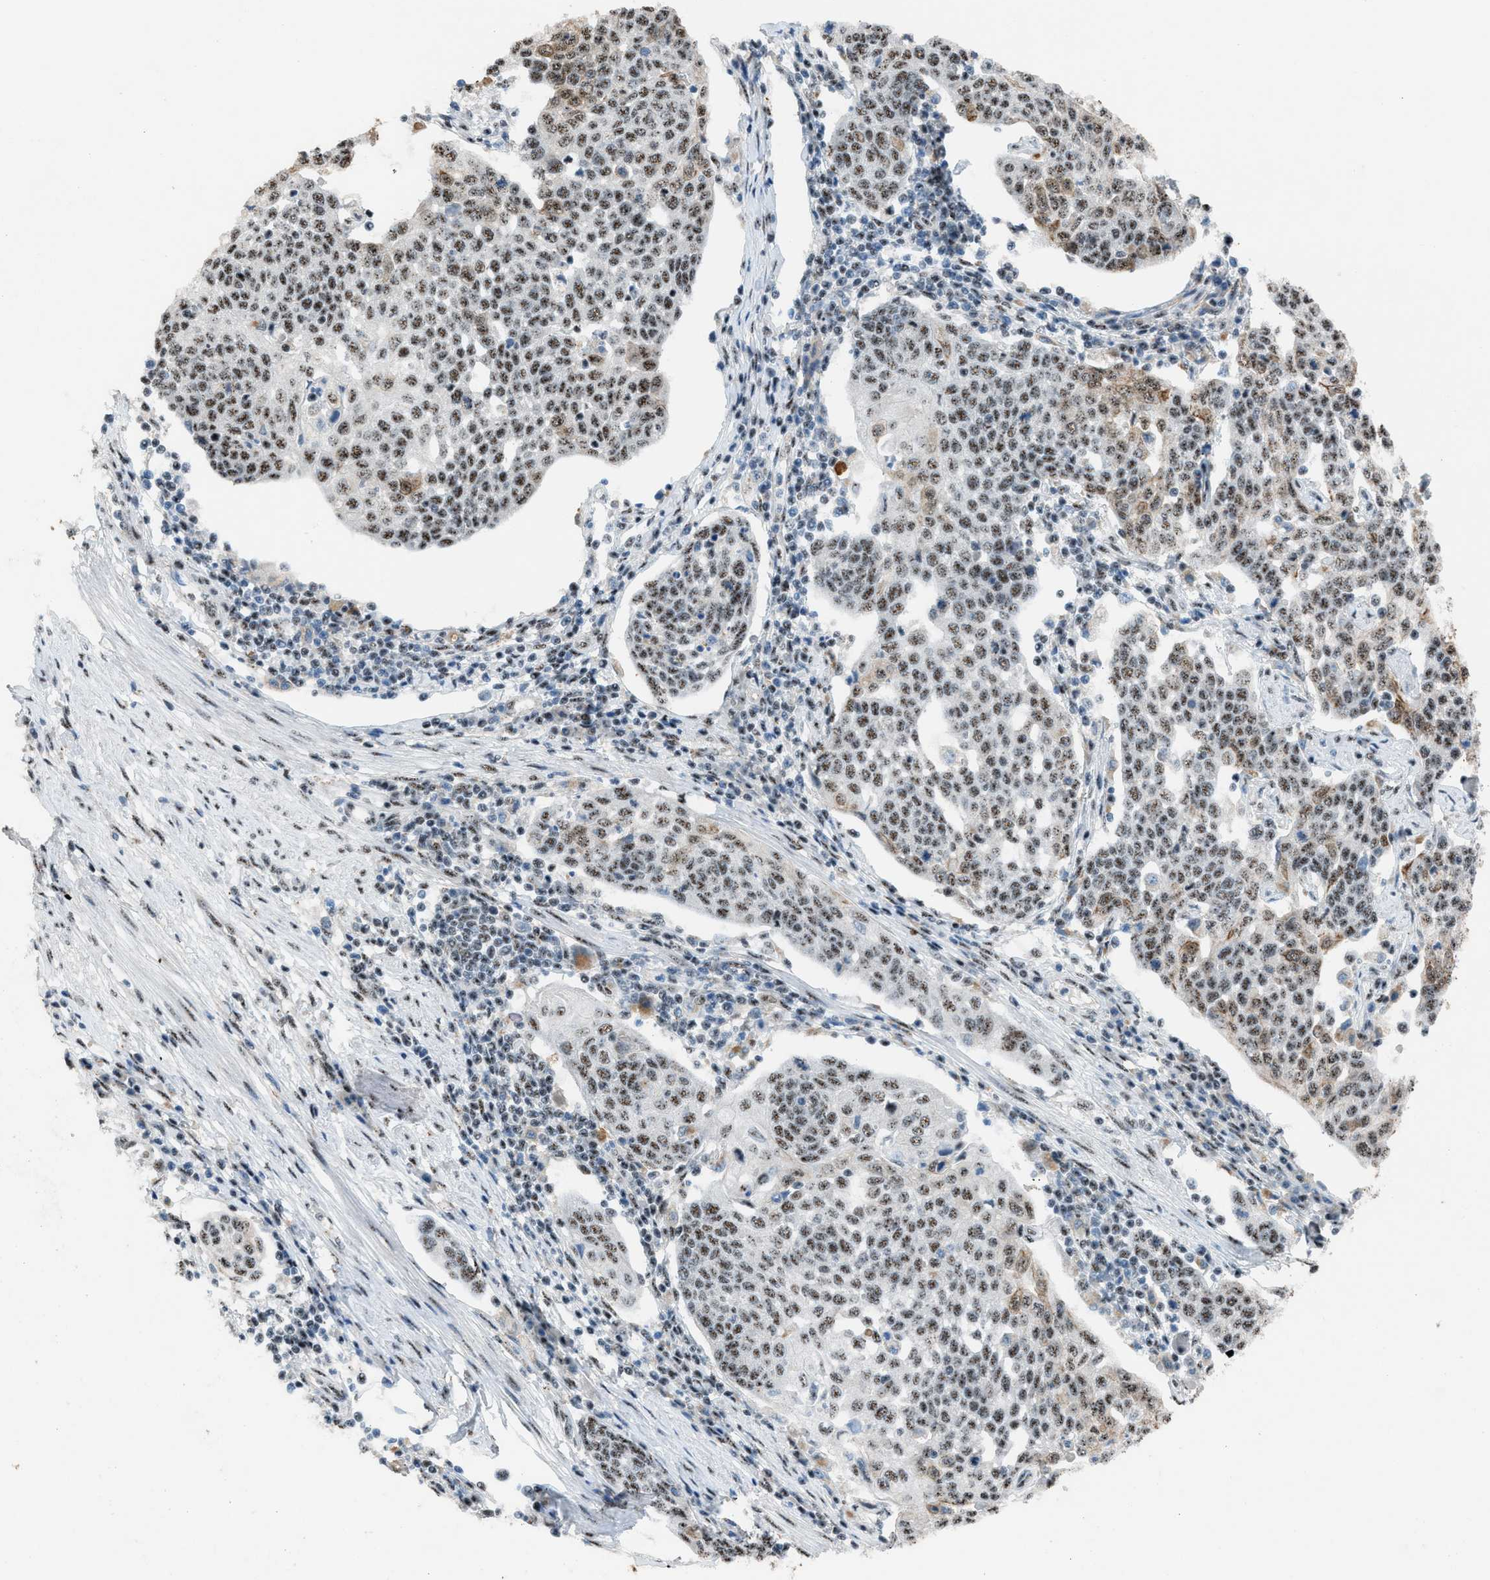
{"staining": {"intensity": "moderate", "quantity": ">75%", "location": "nuclear"}, "tissue": "cervical cancer", "cell_type": "Tumor cells", "image_type": "cancer", "snomed": [{"axis": "morphology", "description": "Squamous cell carcinoma, NOS"}, {"axis": "topography", "description": "Cervix"}], "caption": "A brown stain highlights moderate nuclear staining of a protein in squamous cell carcinoma (cervical) tumor cells.", "gene": "CENPP", "patient": {"sex": "female", "age": 34}}